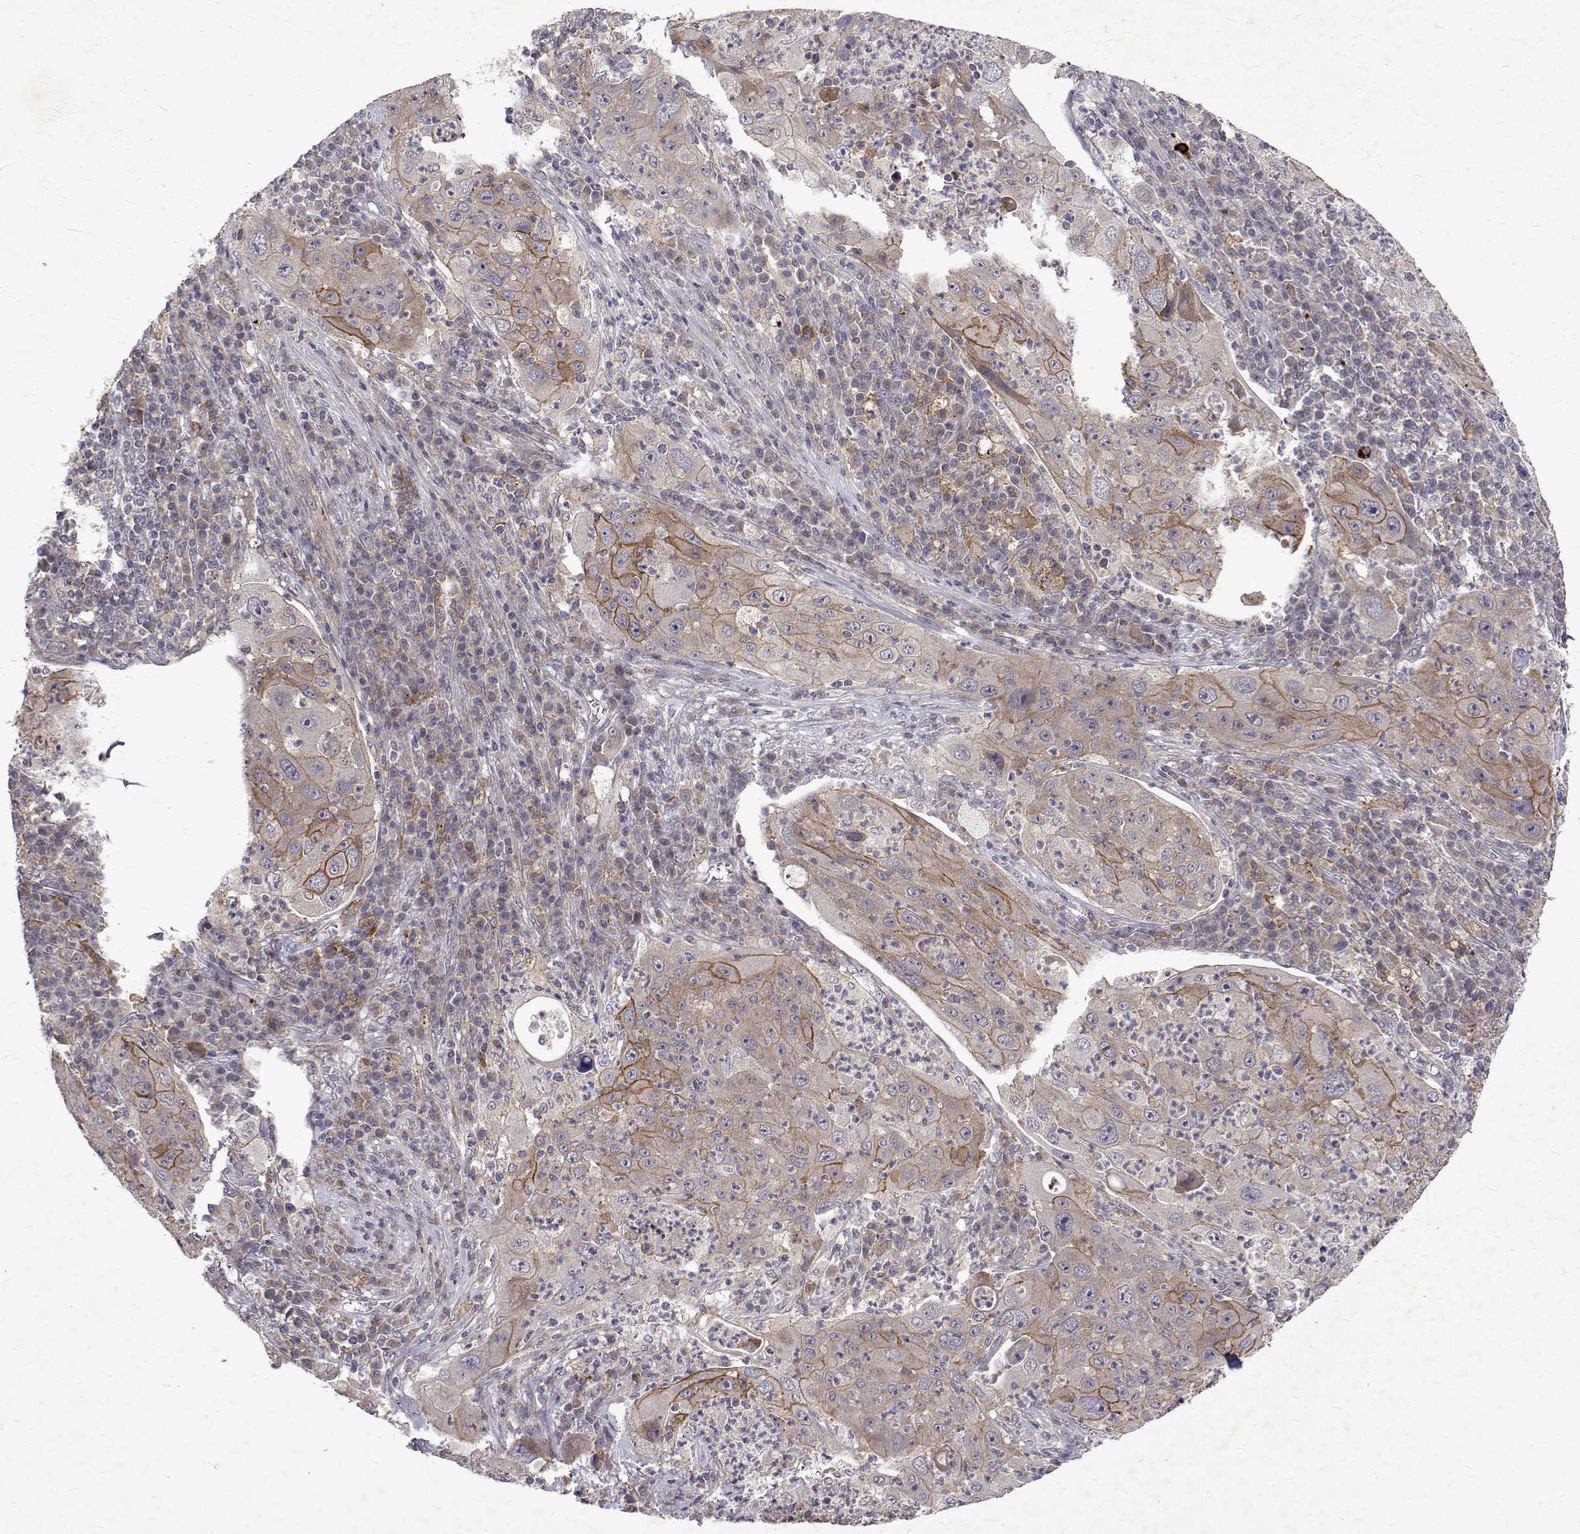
{"staining": {"intensity": "moderate", "quantity": "<25%", "location": "cytoplasmic/membranous"}, "tissue": "lung cancer", "cell_type": "Tumor cells", "image_type": "cancer", "snomed": [{"axis": "morphology", "description": "Squamous cell carcinoma, NOS"}, {"axis": "topography", "description": "Lung"}], "caption": "A low amount of moderate cytoplasmic/membranous expression is appreciated in approximately <25% of tumor cells in lung squamous cell carcinoma tissue.", "gene": "ALKBH8", "patient": {"sex": "female", "age": 59}}